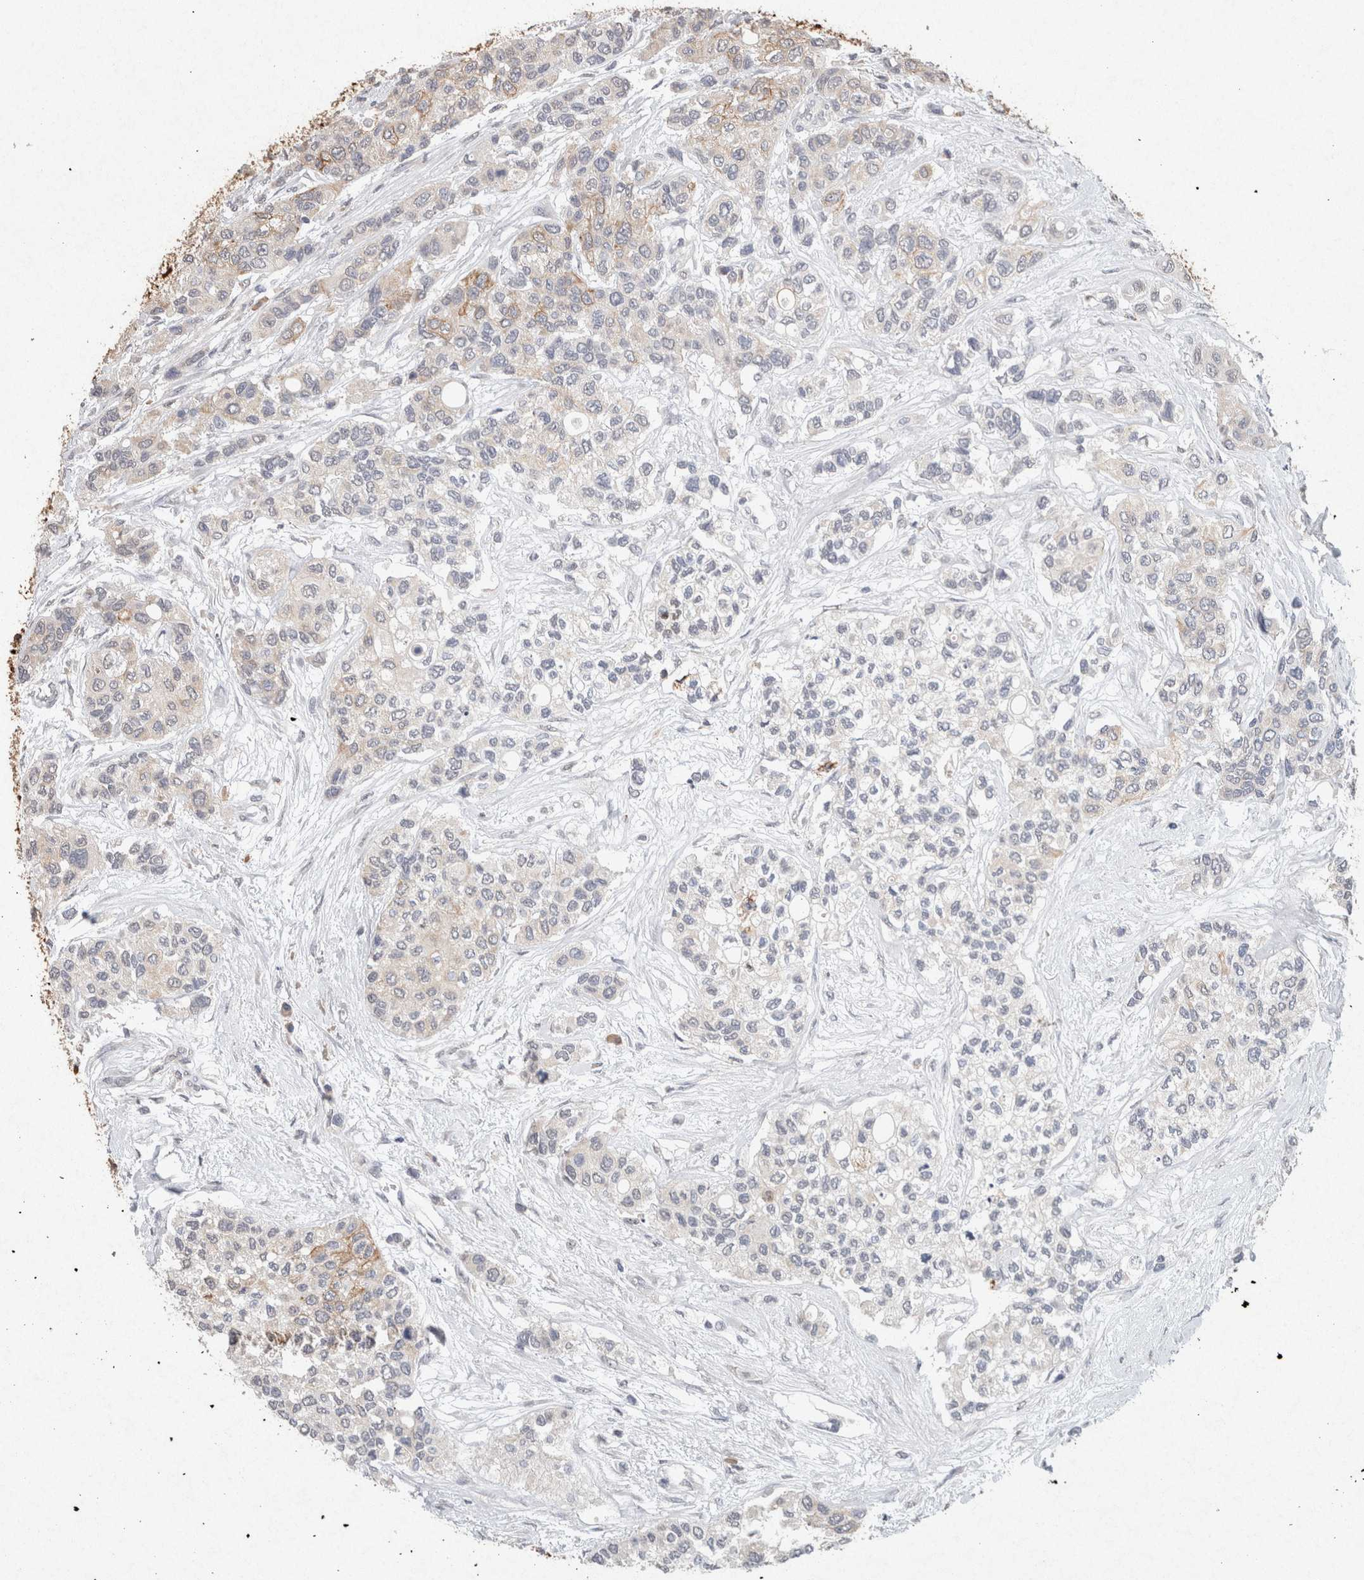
{"staining": {"intensity": "moderate", "quantity": "<25%", "location": "cytoplasmic/membranous"}, "tissue": "urothelial cancer", "cell_type": "Tumor cells", "image_type": "cancer", "snomed": [{"axis": "morphology", "description": "Urothelial carcinoma, High grade"}, {"axis": "topography", "description": "Urinary bladder"}], "caption": "Immunohistochemistry histopathology image of neoplastic tissue: urothelial carcinoma (high-grade) stained using IHC displays low levels of moderate protein expression localized specifically in the cytoplasmic/membranous of tumor cells, appearing as a cytoplasmic/membranous brown color.", "gene": "FABP7", "patient": {"sex": "female", "age": 56}}